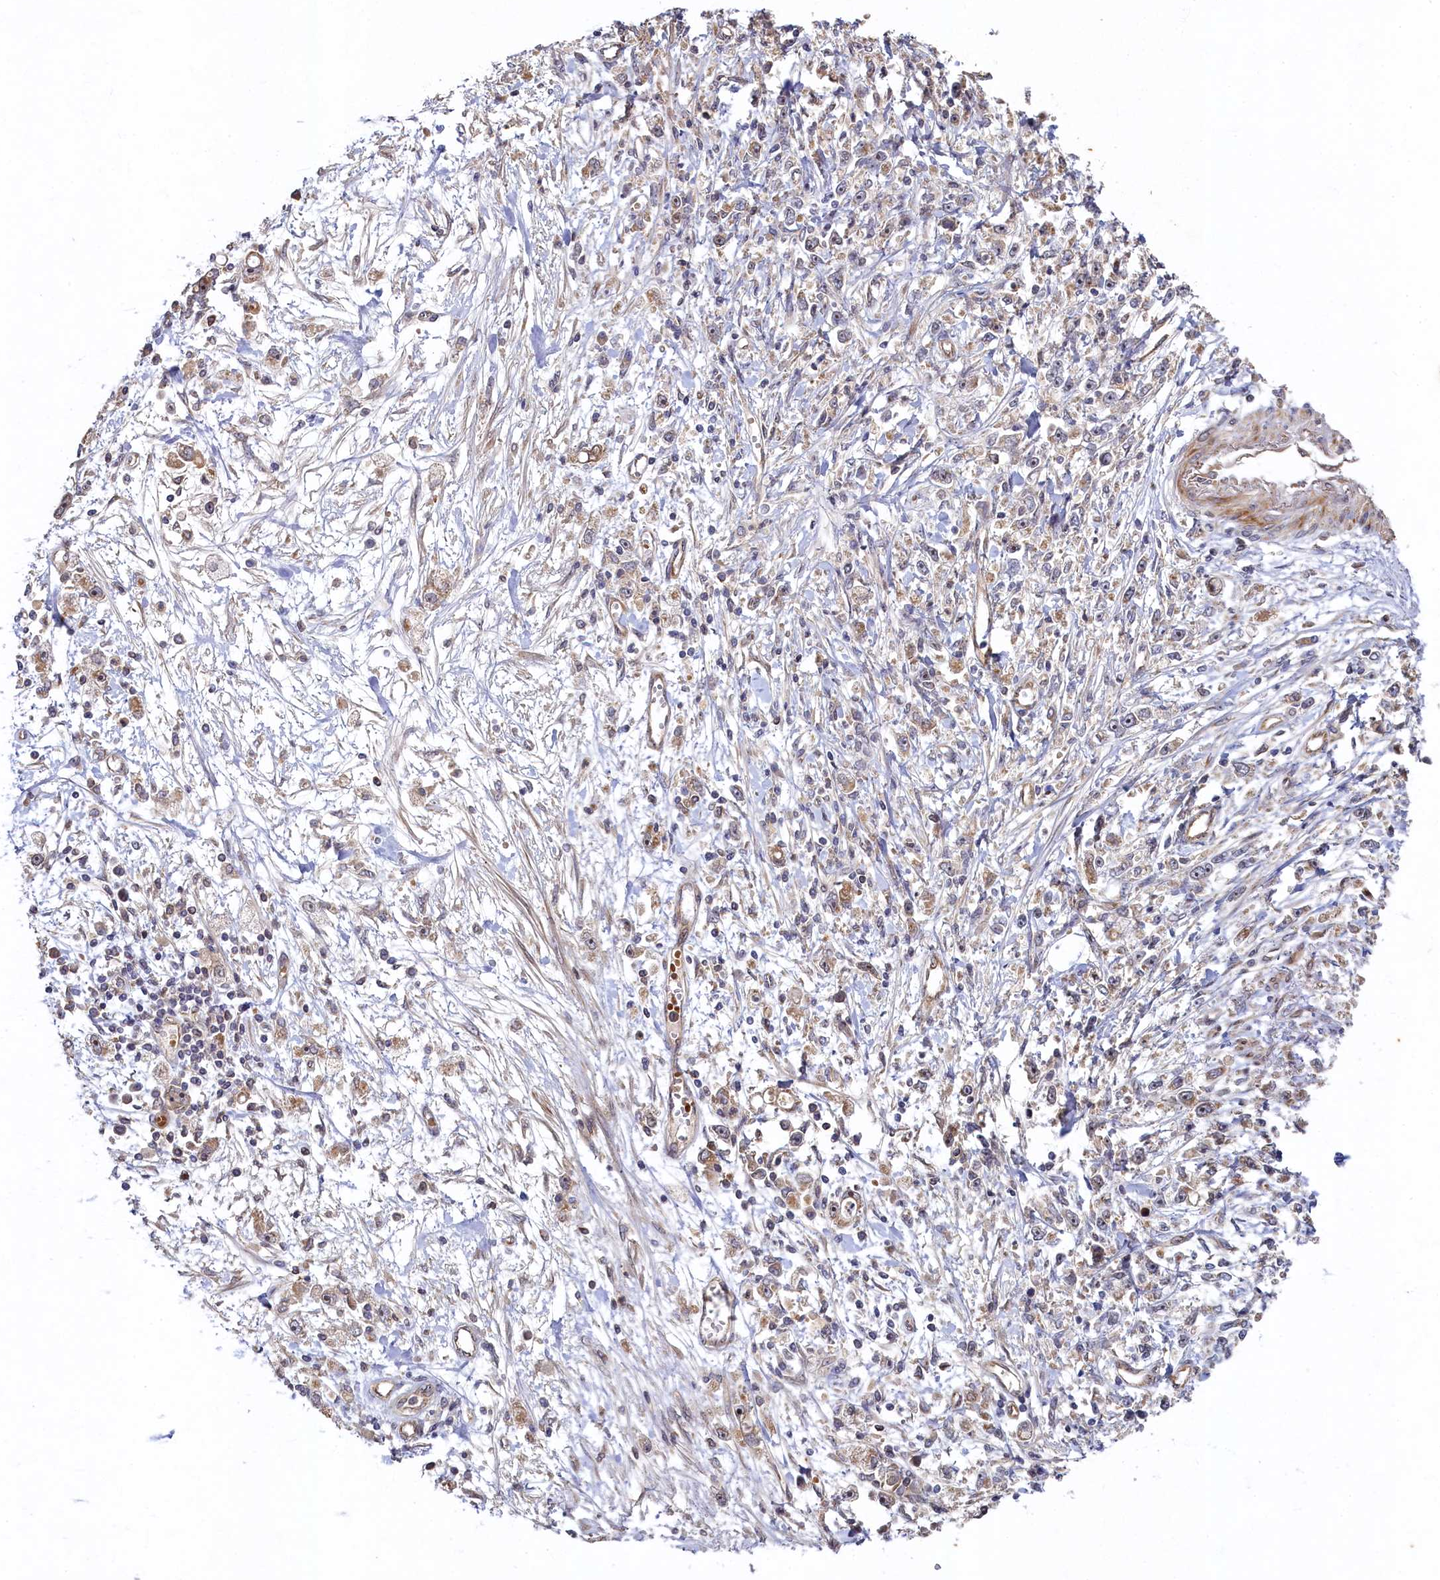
{"staining": {"intensity": "weak", "quantity": "25%-75%", "location": "cytoplasmic/membranous"}, "tissue": "stomach cancer", "cell_type": "Tumor cells", "image_type": "cancer", "snomed": [{"axis": "morphology", "description": "Adenocarcinoma, NOS"}, {"axis": "topography", "description": "Stomach"}], "caption": "IHC image of neoplastic tissue: human stomach adenocarcinoma stained using IHC demonstrates low levels of weak protein expression localized specifically in the cytoplasmic/membranous of tumor cells, appearing as a cytoplasmic/membranous brown color.", "gene": "CEP20", "patient": {"sex": "female", "age": 59}}